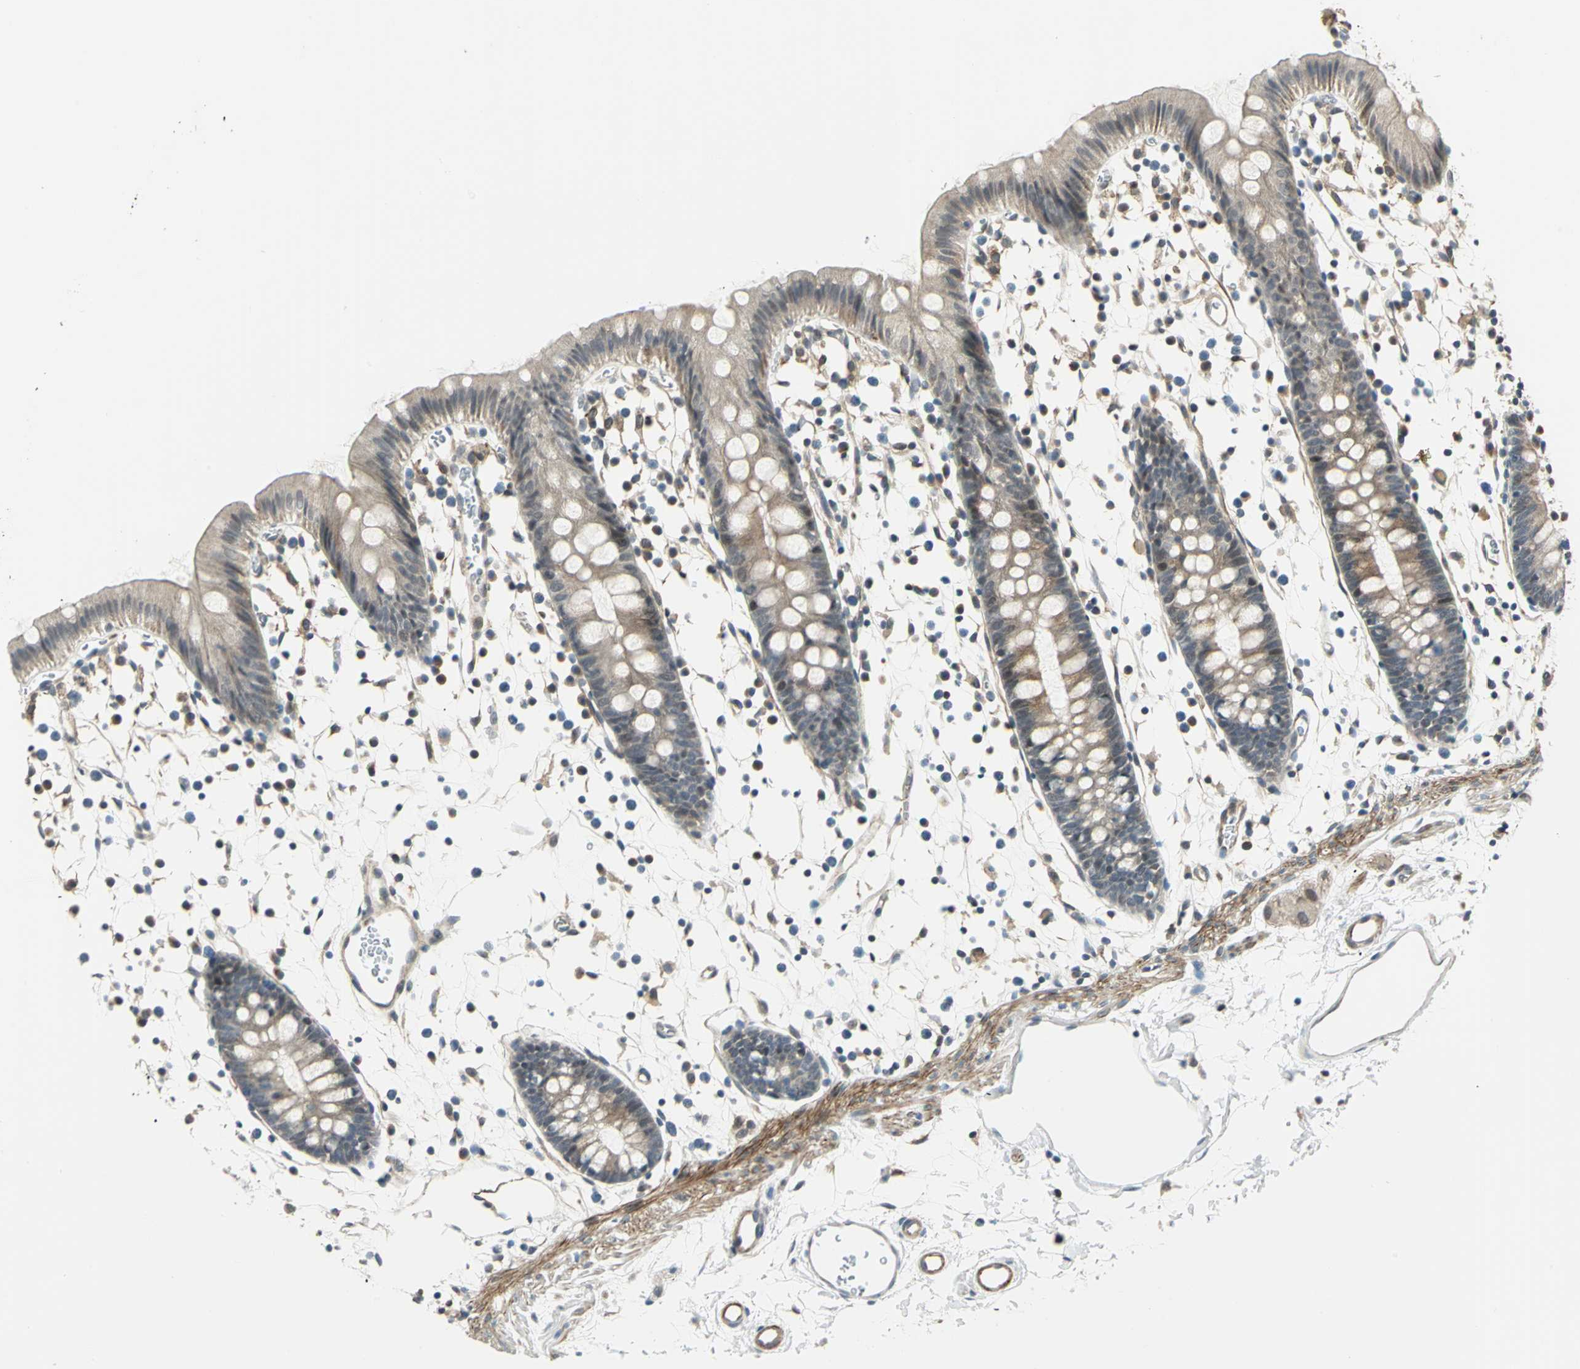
{"staining": {"intensity": "moderate", "quantity": ">75%", "location": "cytoplasmic/membranous"}, "tissue": "colon", "cell_type": "Endothelial cells", "image_type": "normal", "snomed": [{"axis": "morphology", "description": "Normal tissue, NOS"}, {"axis": "topography", "description": "Colon"}], "caption": "IHC staining of unremarkable colon, which displays medium levels of moderate cytoplasmic/membranous expression in about >75% of endothelial cells indicating moderate cytoplasmic/membranous protein staining. The staining was performed using DAB (brown) for protein detection and nuclei were counterstained in hematoxylin (blue).", "gene": "PLAGL2", "patient": {"sex": "male", "age": 14}}